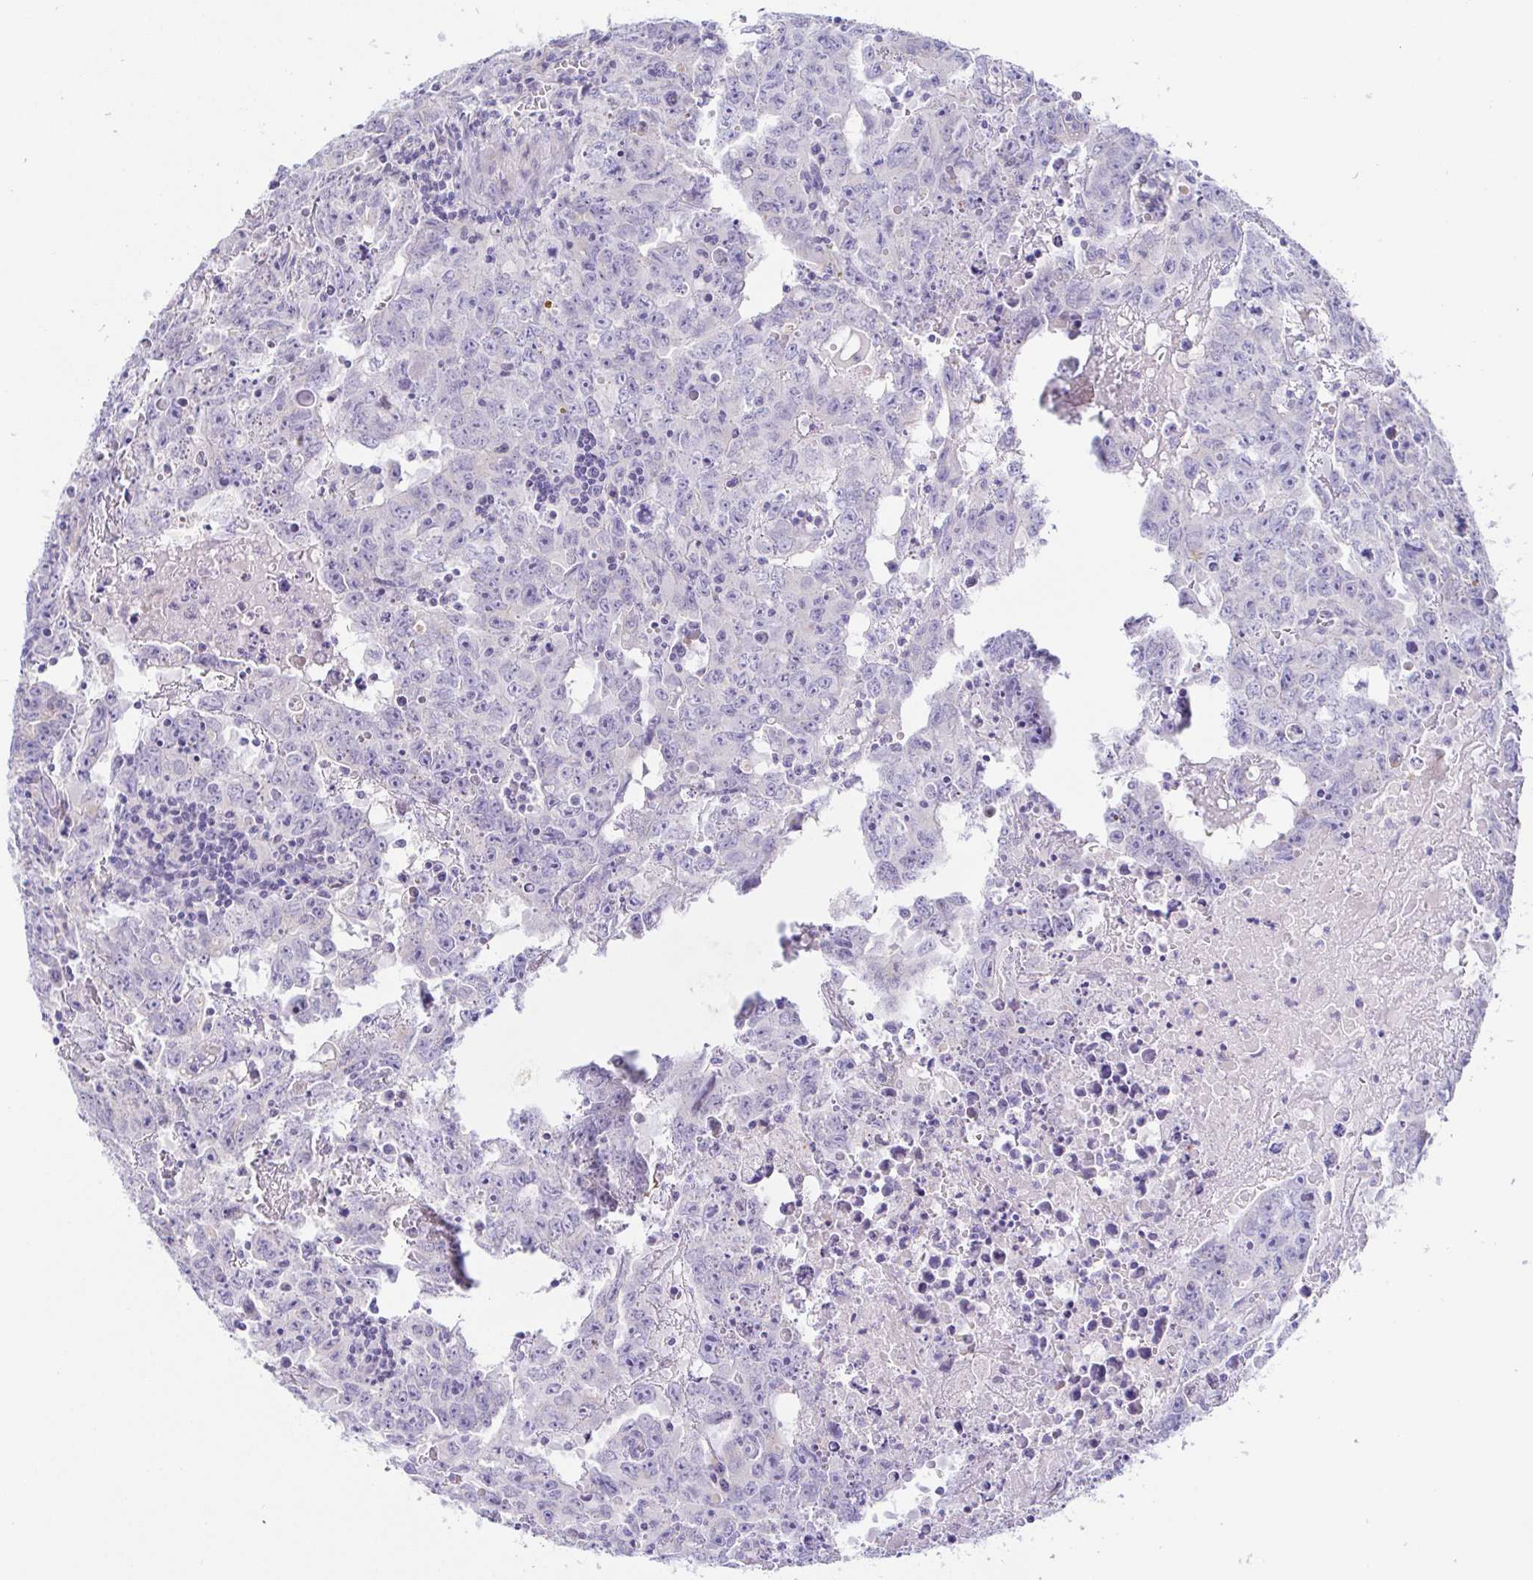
{"staining": {"intensity": "negative", "quantity": "none", "location": "none"}, "tissue": "testis cancer", "cell_type": "Tumor cells", "image_type": "cancer", "snomed": [{"axis": "morphology", "description": "Carcinoma, Embryonal, NOS"}, {"axis": "topography", "description": "Testis"}], "caption": "Immunohistochemistry (IHC) image of embryonal carcinoma (testis) stained for a protein (brown), which displays no expression in tumor cells.", "gene": "PINLYP", "patient": {"sex": "male", "age": 22}}